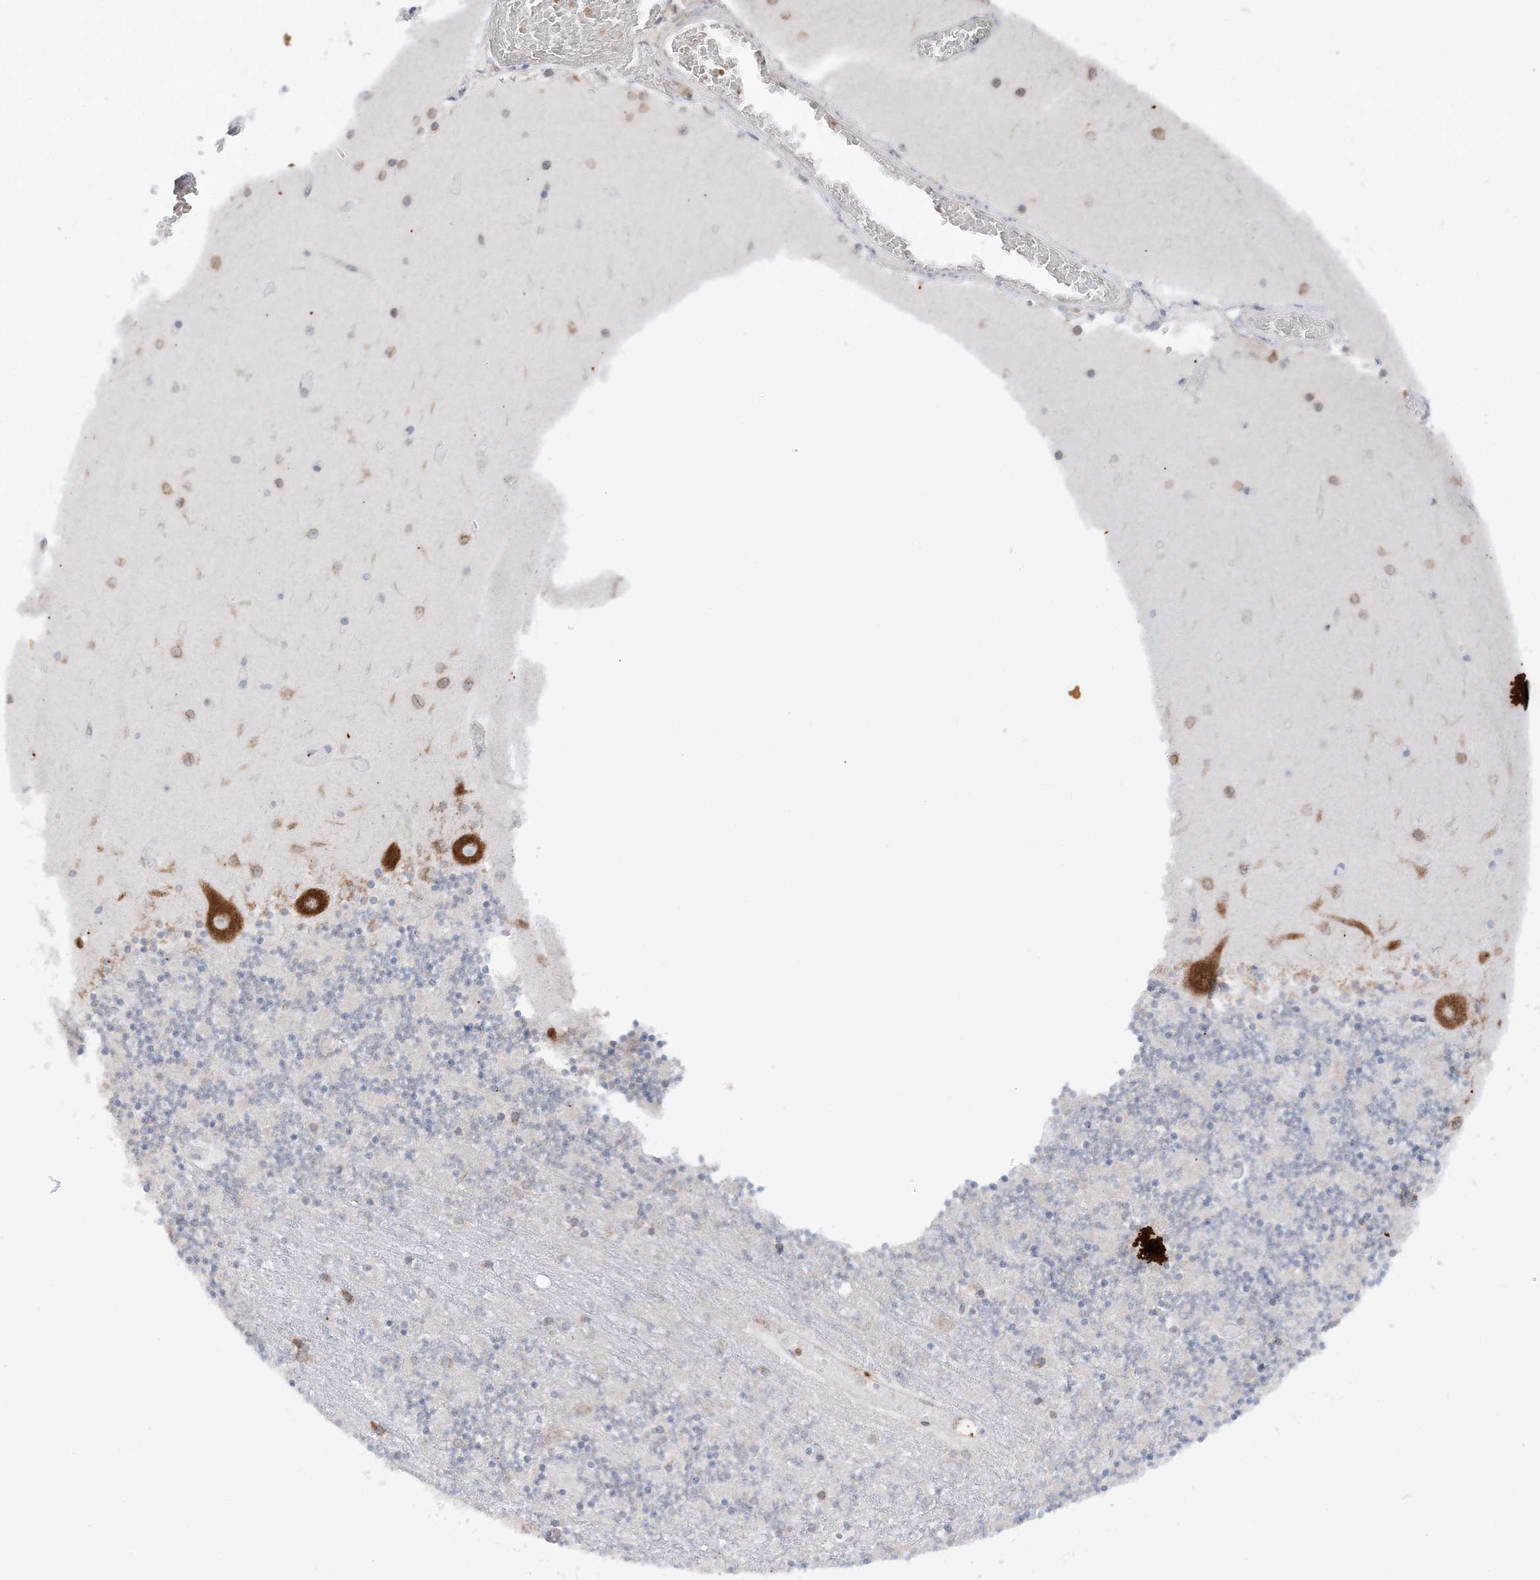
{"staining": {"intensity": "weak", "quantity": "<25%", "location": "cytoplasmic/membranous"}, "tissue": "cerebellum", "cell_type": "Cells in granular layer", "image_type": "normal", "snomed": [{"axis": "morphology", "description": "Normal tissue, NOS"}, {"axis": "topography", "description": "Cerebellum"}], "caption": "The photomicrograph reveals no staining of cells in granular layer in benign cerebellum.", "gene": "TMED10", "patient": {"sex": "female", "age": 28}}